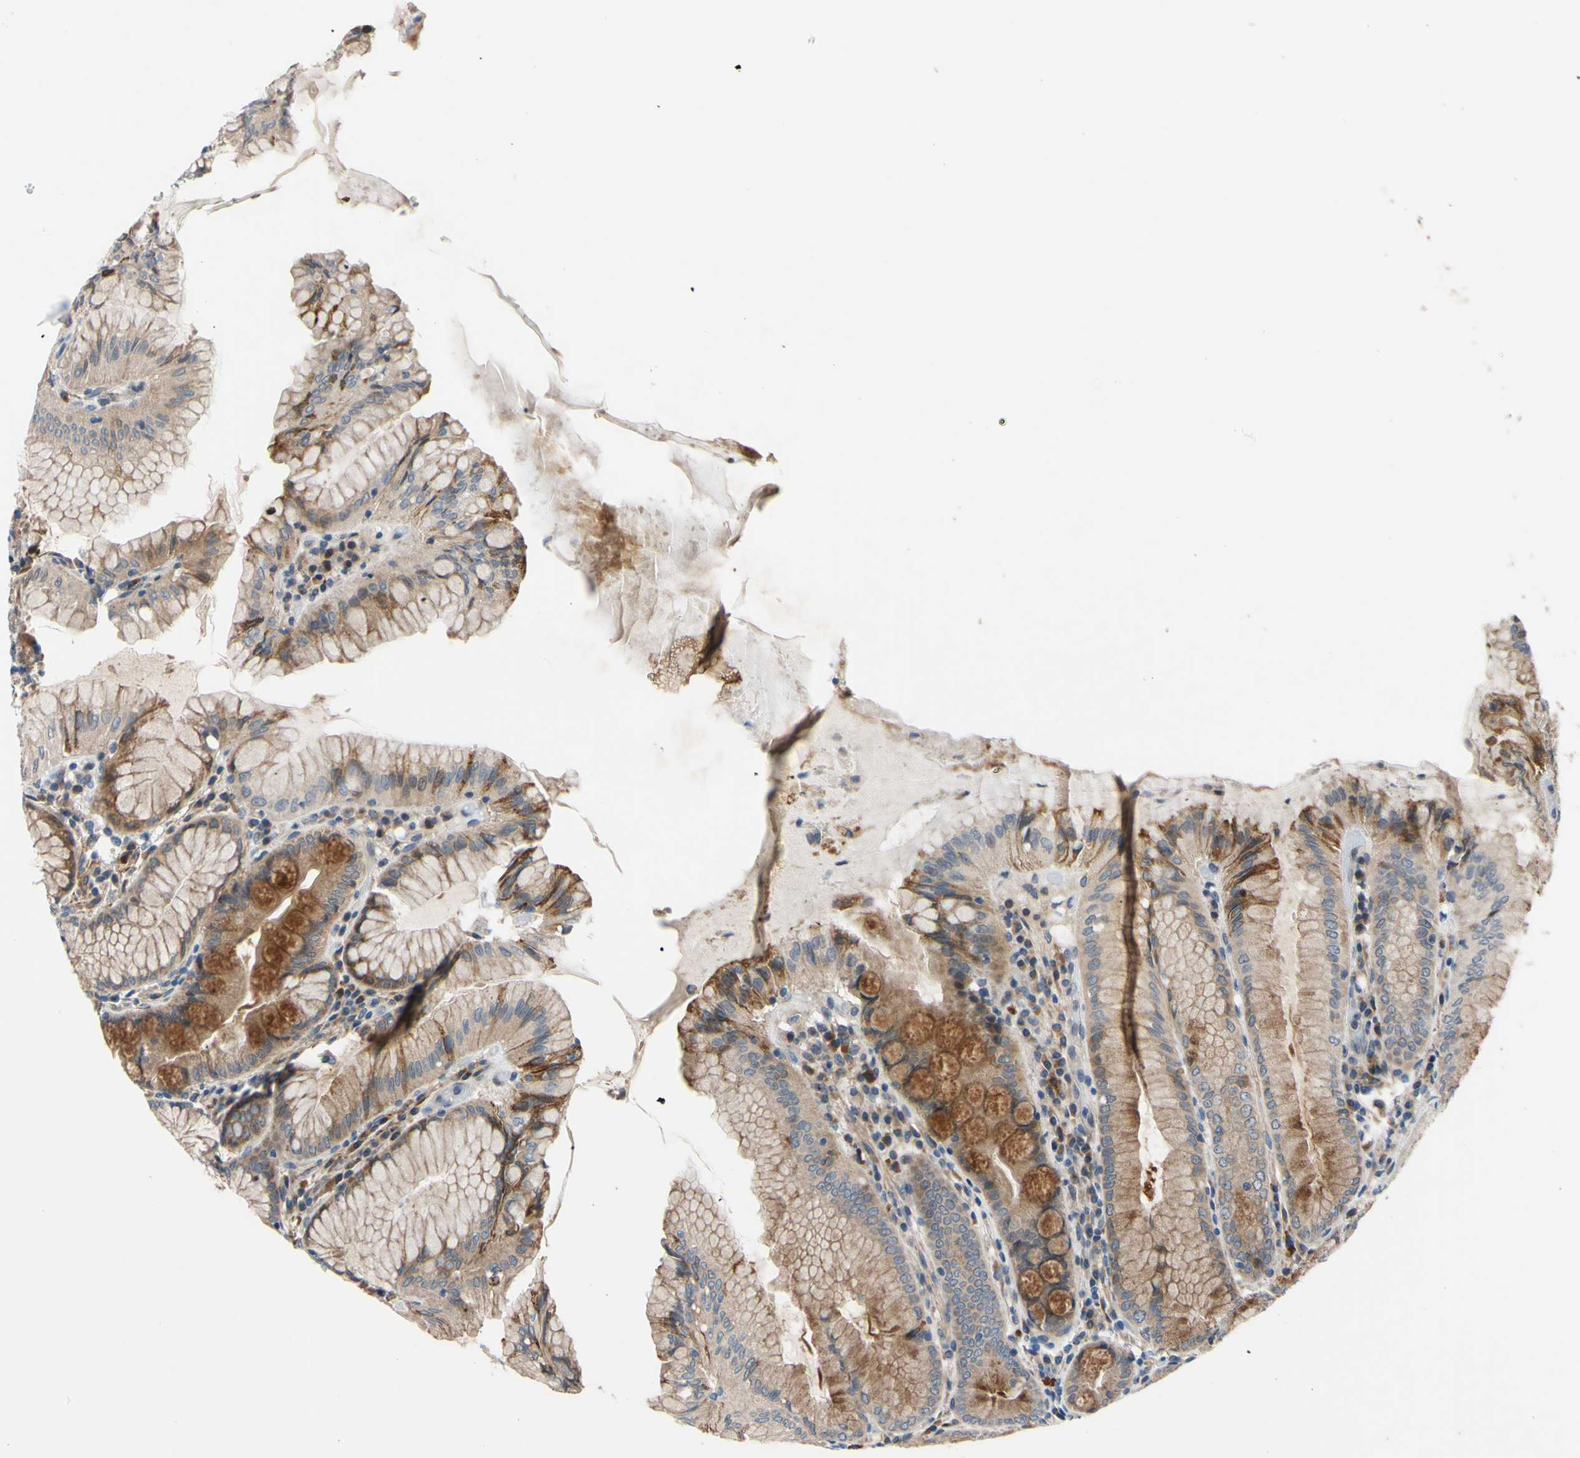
{"staining": {"intensity": "moderate", "quantity": ">75%", "location": "cytoplasmic/membranous"}, "tissue": "stomach", "cell_type": "Glandular cells", "image_type": "normal", "snomed": [{"axis": "morphology", "description": "Normal tissue, NOS"}, {"axis": "topography", "description": "Stomach, lower"}], "caption": "IHC (DAB) staining of unremarkable human stomach shows moderate cytoplasmic/membranous protein expression in about >75% of glandular cells.", "gene": "SVIL", "patient": {"sex": "female", "age": 76}}